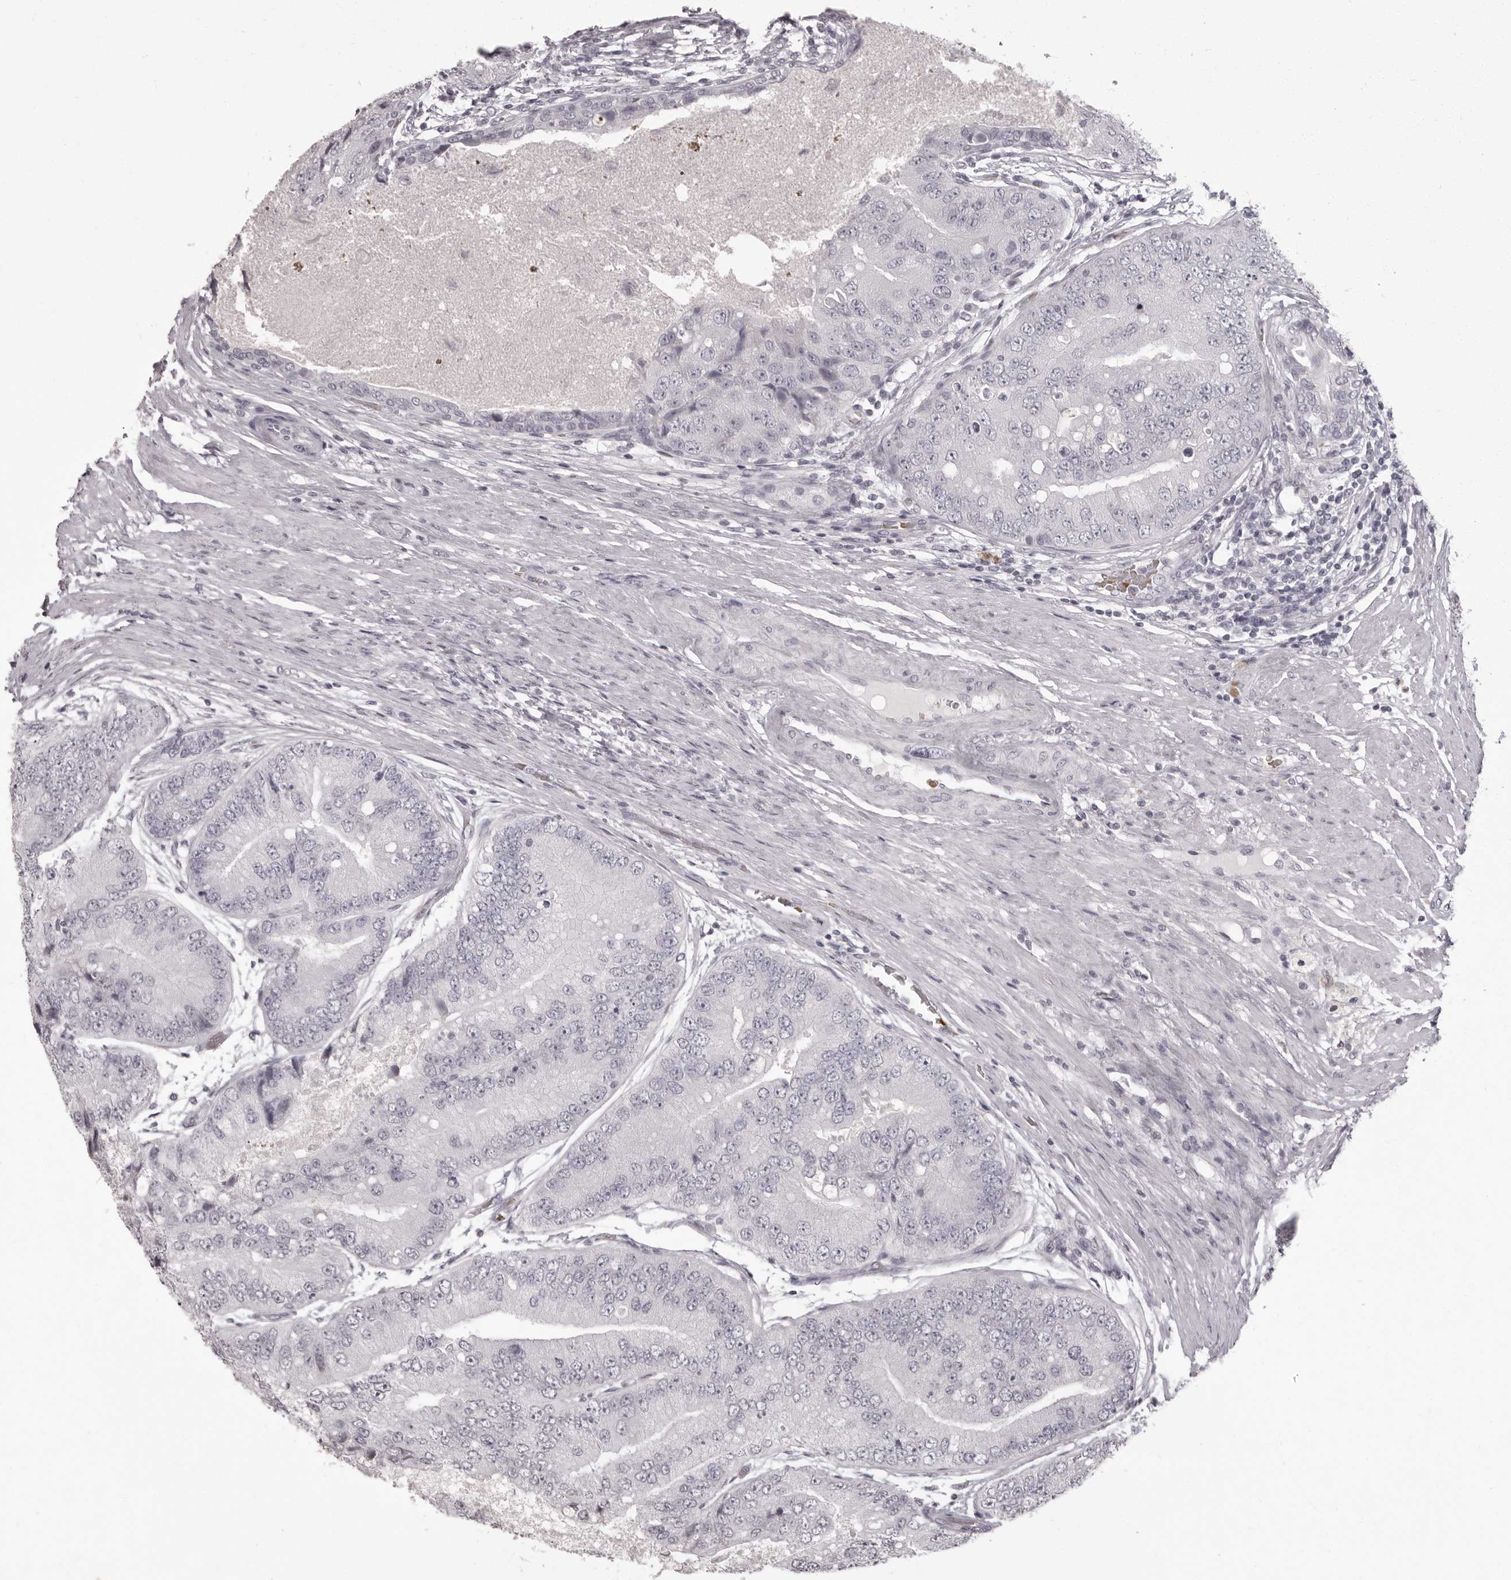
{"staining": {"intensity": "negative", "quantity": "none", "location": "none"}, "tissue": "prostate cancer", "cell_type": "Tumor cells", "image_type": "cancer", "snomed": [{"axis": "morphology", "description": "Adenocarcinoma, High grade"}, {"axis": "topography", "description": "Prostate"}], "caption": "This is a histopathology image of IHC staining of prostate cancer, which shows no expression in tumor cells.", "gene": "C8orf74", "patient": {"sex": "male", "age": 70}}